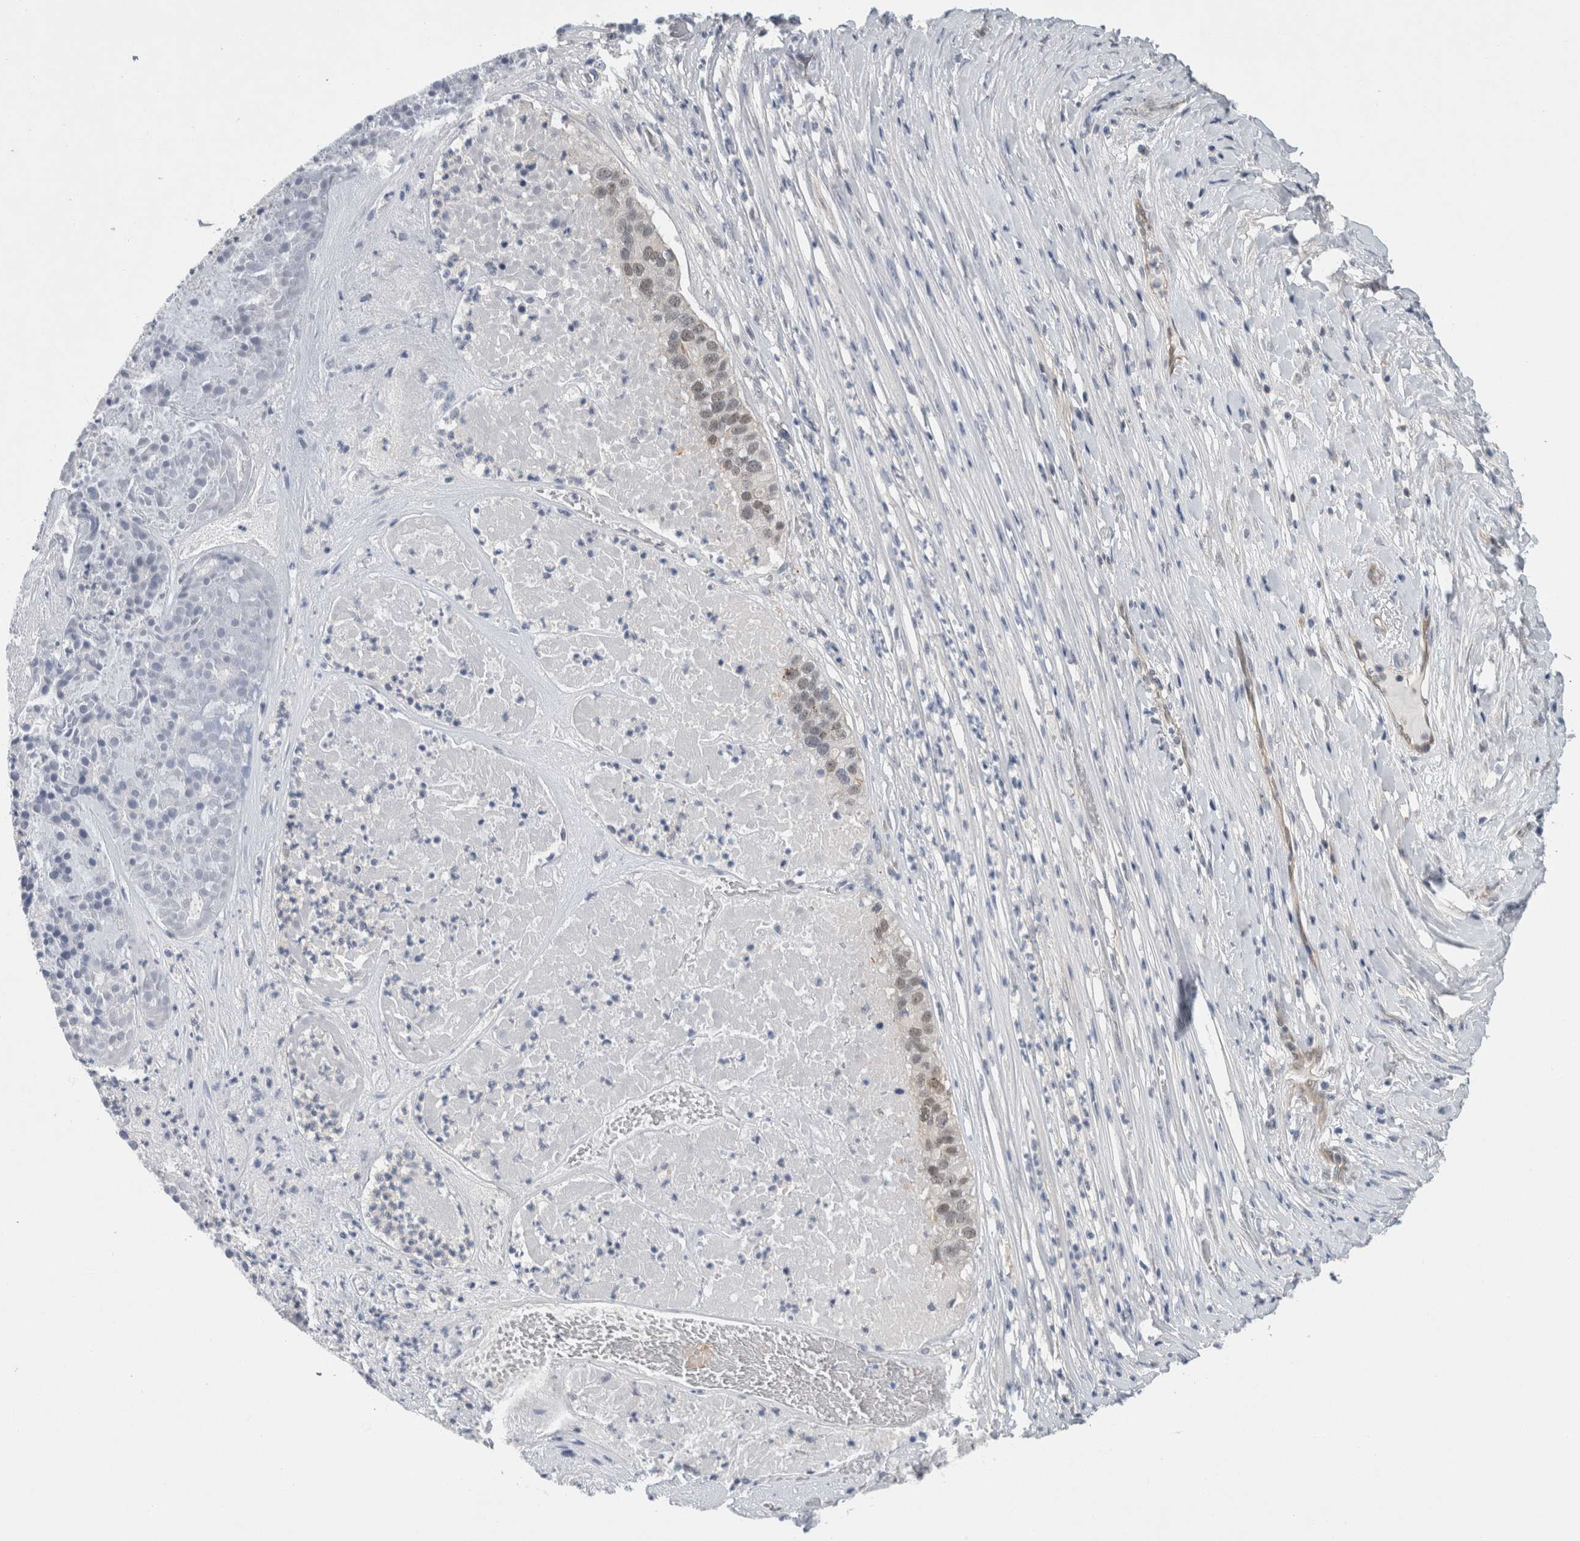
{"staining": {"intensity": "negative", "quantity": "none", "location": "none"}, "tissue": "pancreatic cancer", "cell_type": "Tumor cells", "image_type": "cancer", "snomed": [{"axis": "morphology", "description": "Adenocarcinoma, NOS"}, {"axis": "topography", "description": "Pancreas"}], "caption": "Tumor cells show no significant protein staining in pancreatic cancer.", "gene": "CASP6", "patient": {"sex": "male", "age": 50}}